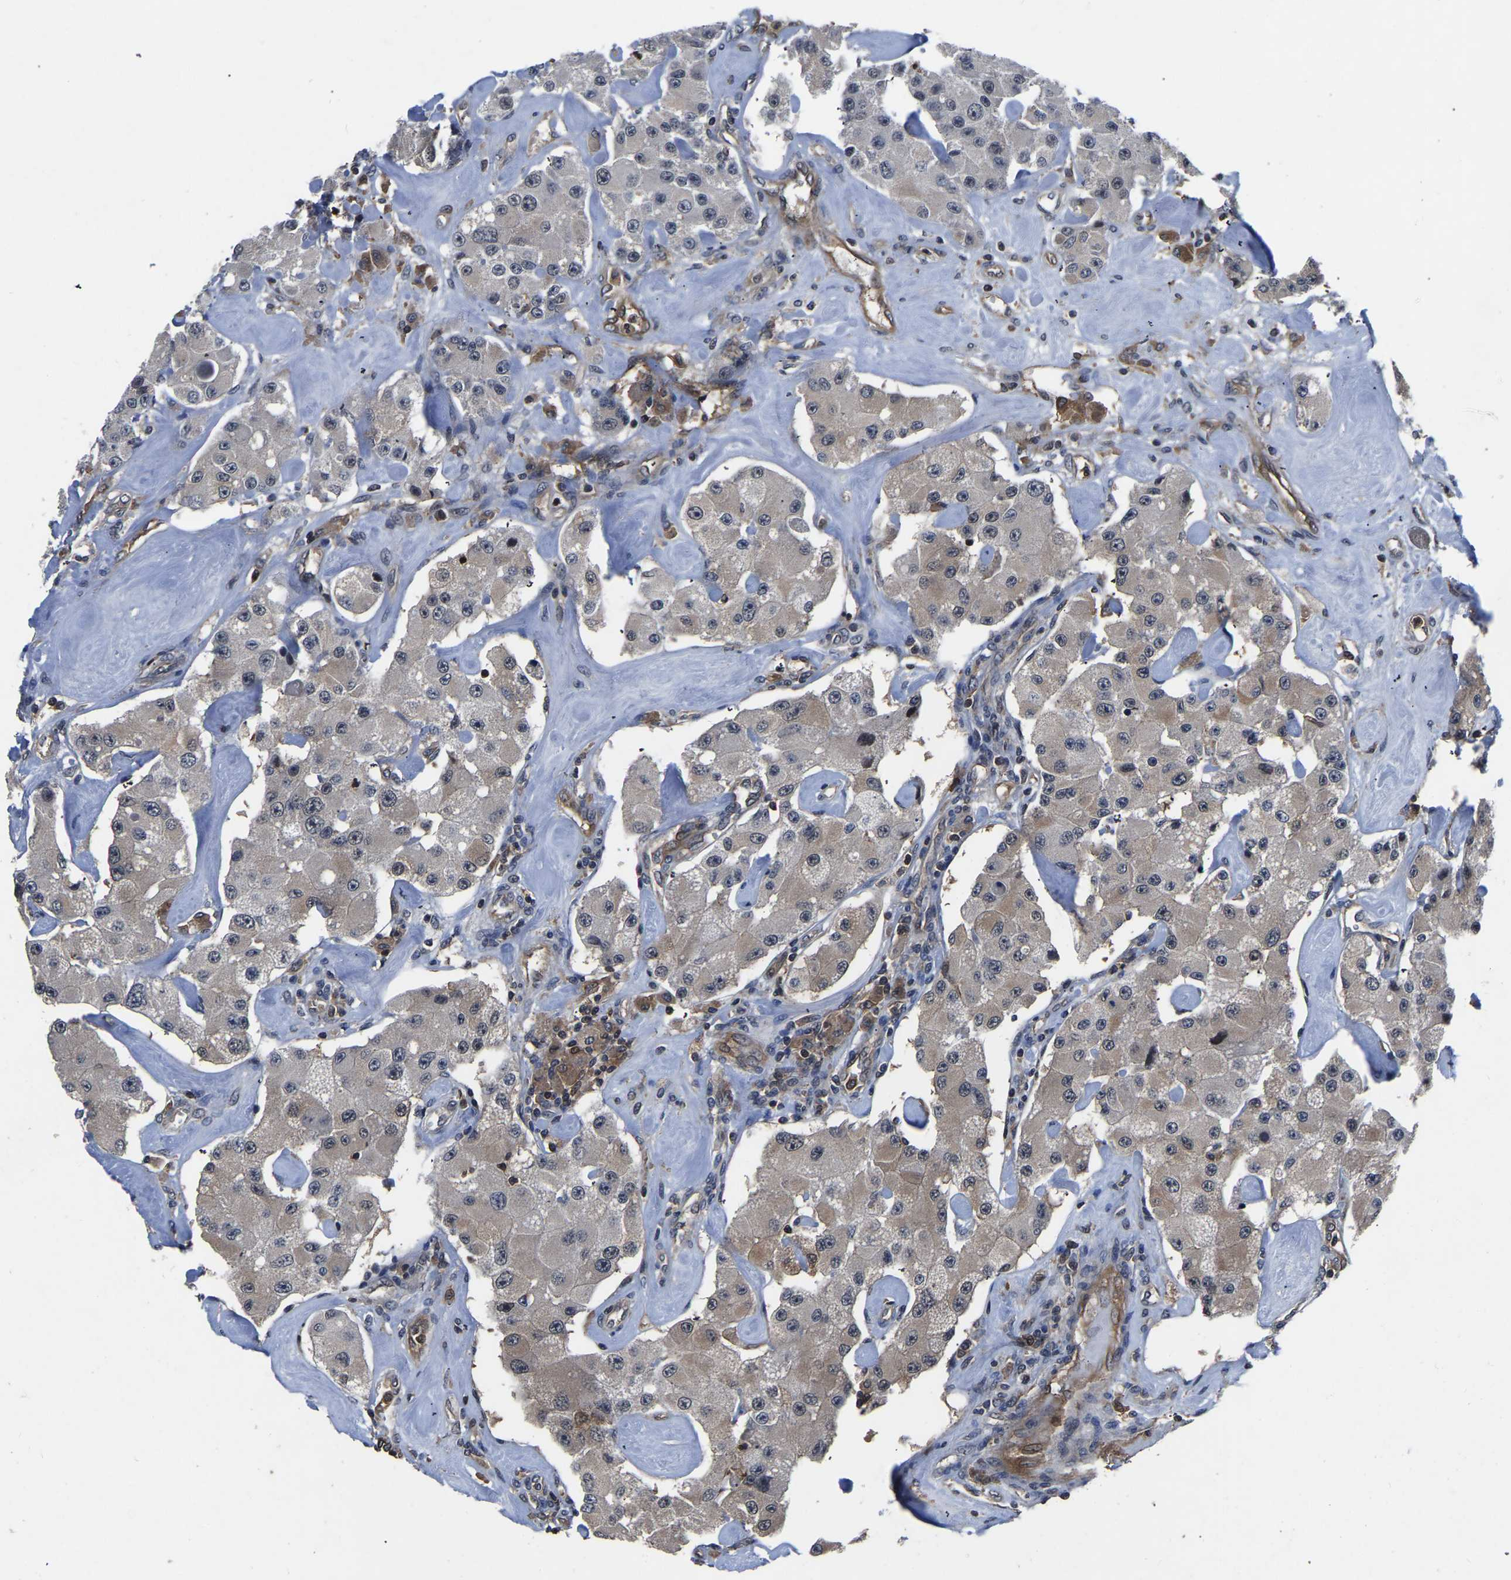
{"staining": {"intensity": "weak", "quantity": "25%-75%", "location": "cytoplasmic/membranous"}, "tissue": "carcinoid", "cell_type": "Tumor cells", "image_type": "cancer", "snomed": [{"axis": "morphology", "description": "Carcinoid, malignant, NOS"}, {"axis": "topography", "description": "Pancreas"}], "caption": "Tumor cells exhibit weak cytoplasmic/membranous expression in about 25%-75% of cells in malignant carcinoid. Nuclei are stained in blue.", "gene": "FGD5", "patient": {"sex": "male", "age": 41}}